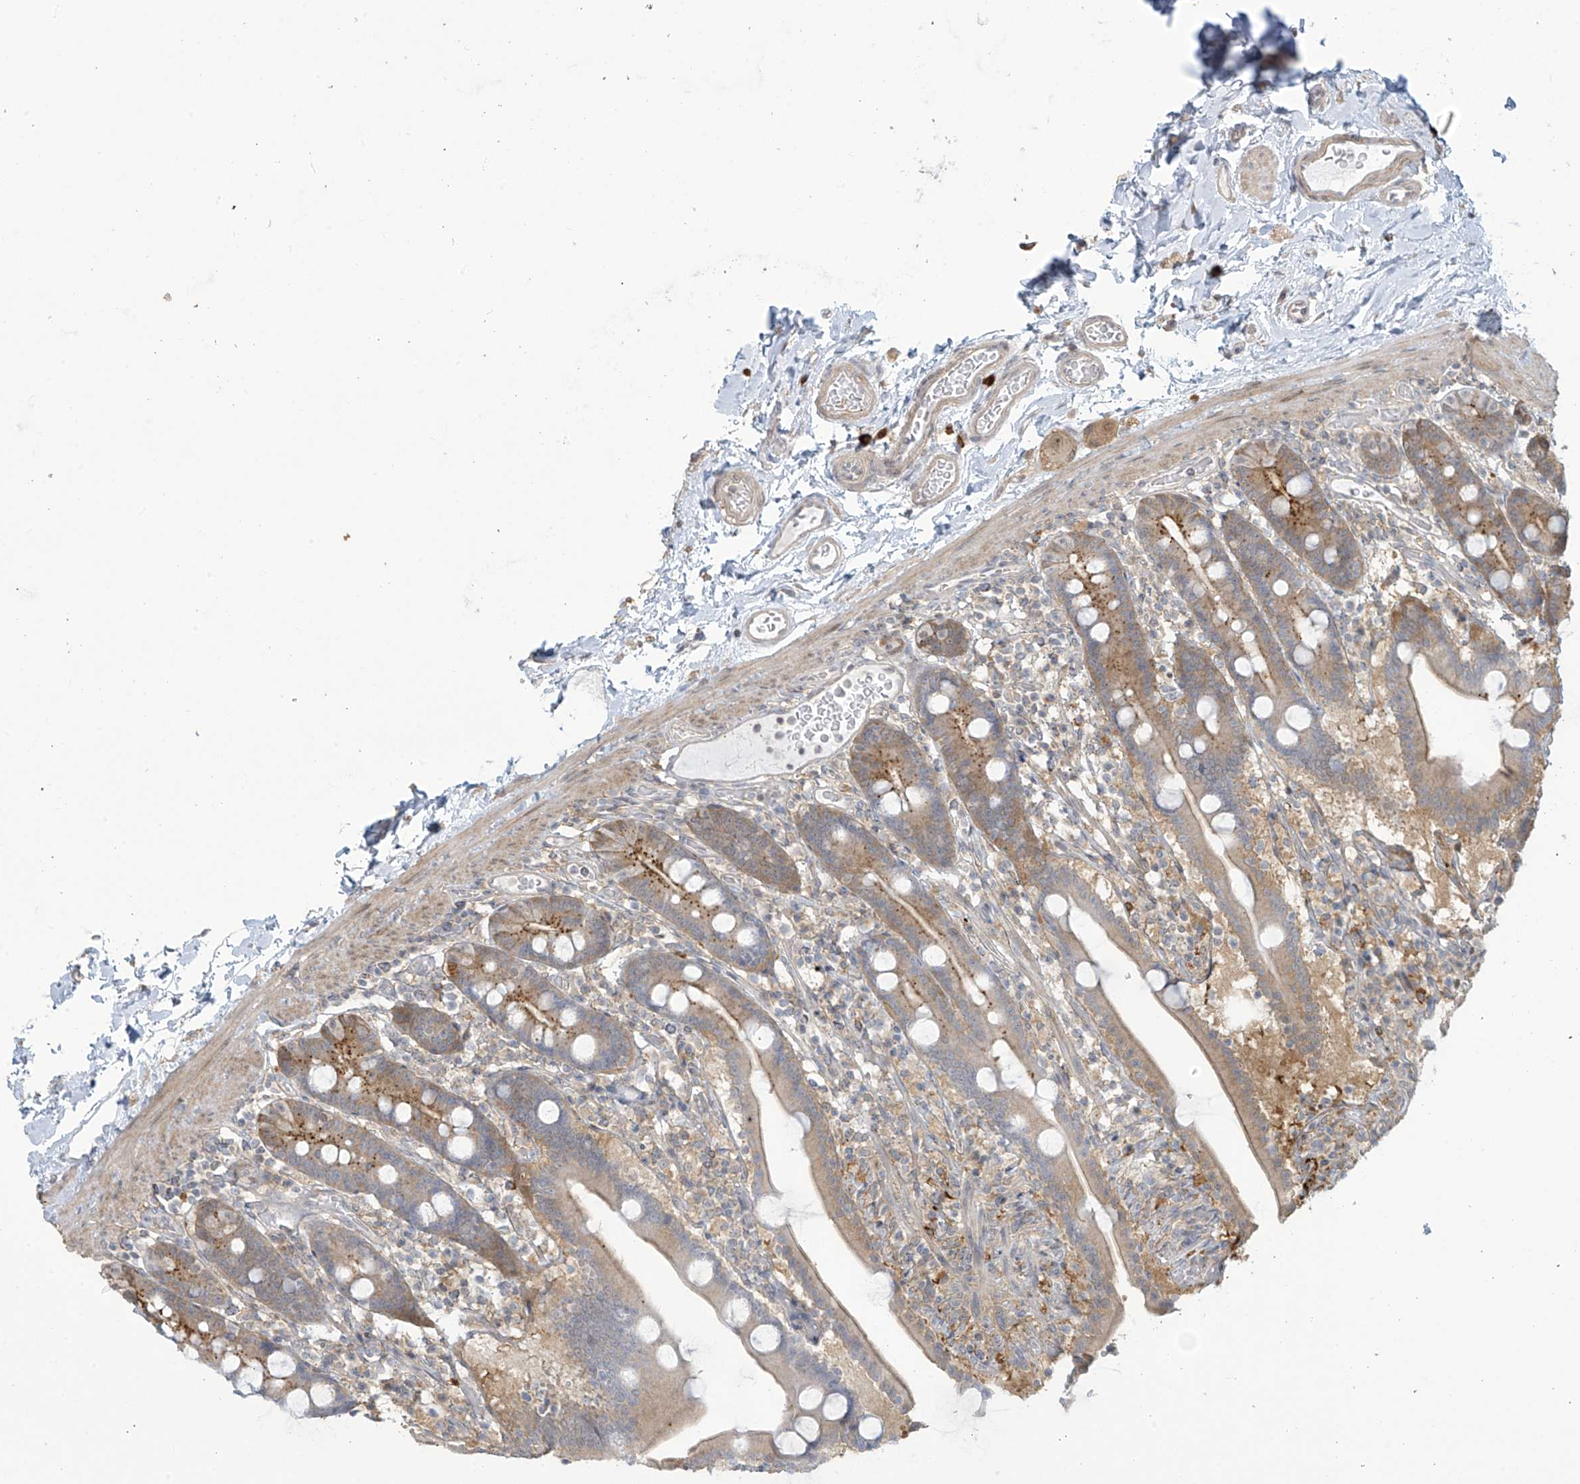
{"staining": {"intensity": "moderate", "quantity": "25%-75%", "location": "cytoplasmic/membranous"}, "tissue": "duodenum", "cell_type": "Glandular cells", "image_type": "normal", "snomed": [{"axis": "morphology", "description": "Normal tissue, NOS"}, {"axis": "topography", "description": "Duodenum"}], "caption": "This histopathology image displays benign duodenum stained with IHC to label a protein in brown. The cytoplasmic/membranous of glandular cells show moderate positivity for the protein. Nuclei are counter-stained blue.", "gene": "TAGAP", "patient": {"sex": "male", "age": 55}}